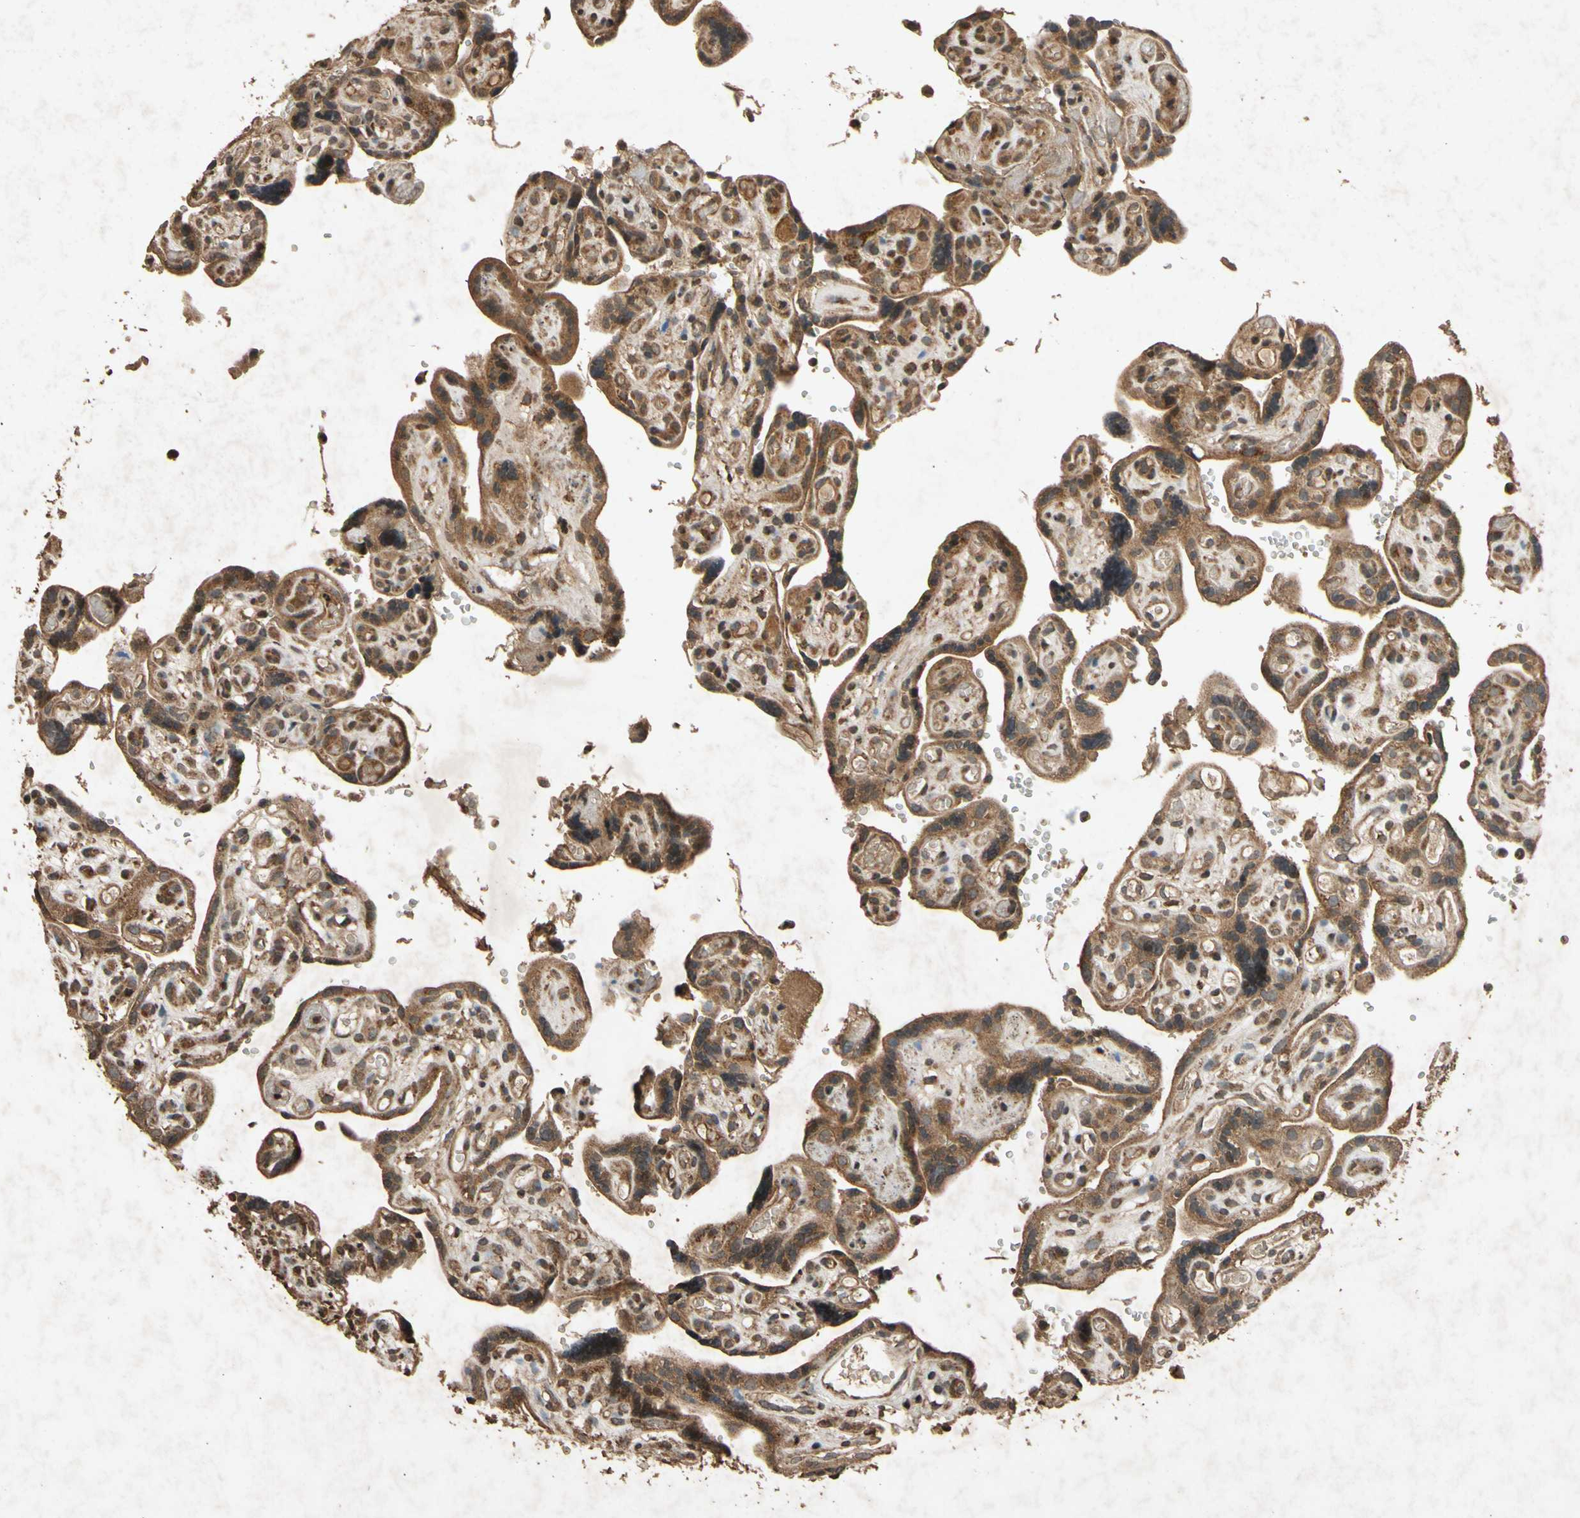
{"staining": {"intensity": "strong", "quantity": ">75%", "location": "cytoplasmic/membranous"}, "tissue": "placenta", "cell_type": "Decidual cells", "image_type": "normal", "snomed": [{"axis": "morphology", "description": "Normal tissue, NOS"}, {"axis": "topography", "description": "Placenta"}], "caption": "The photomicrograph demonstrates immunohistochemical staining of unremarkable placenta. There is strong cytoplasmic/membranous staining is identified in approximately >75% of decidual cells. (Stains: DAB (3,3'-diaminobenzidine) in brown, nuclei in blue, Microscopy: brightfield microscopy at high magnification).", "gene": "TXN2", "patient": {"sex": "female", "age": 30}}